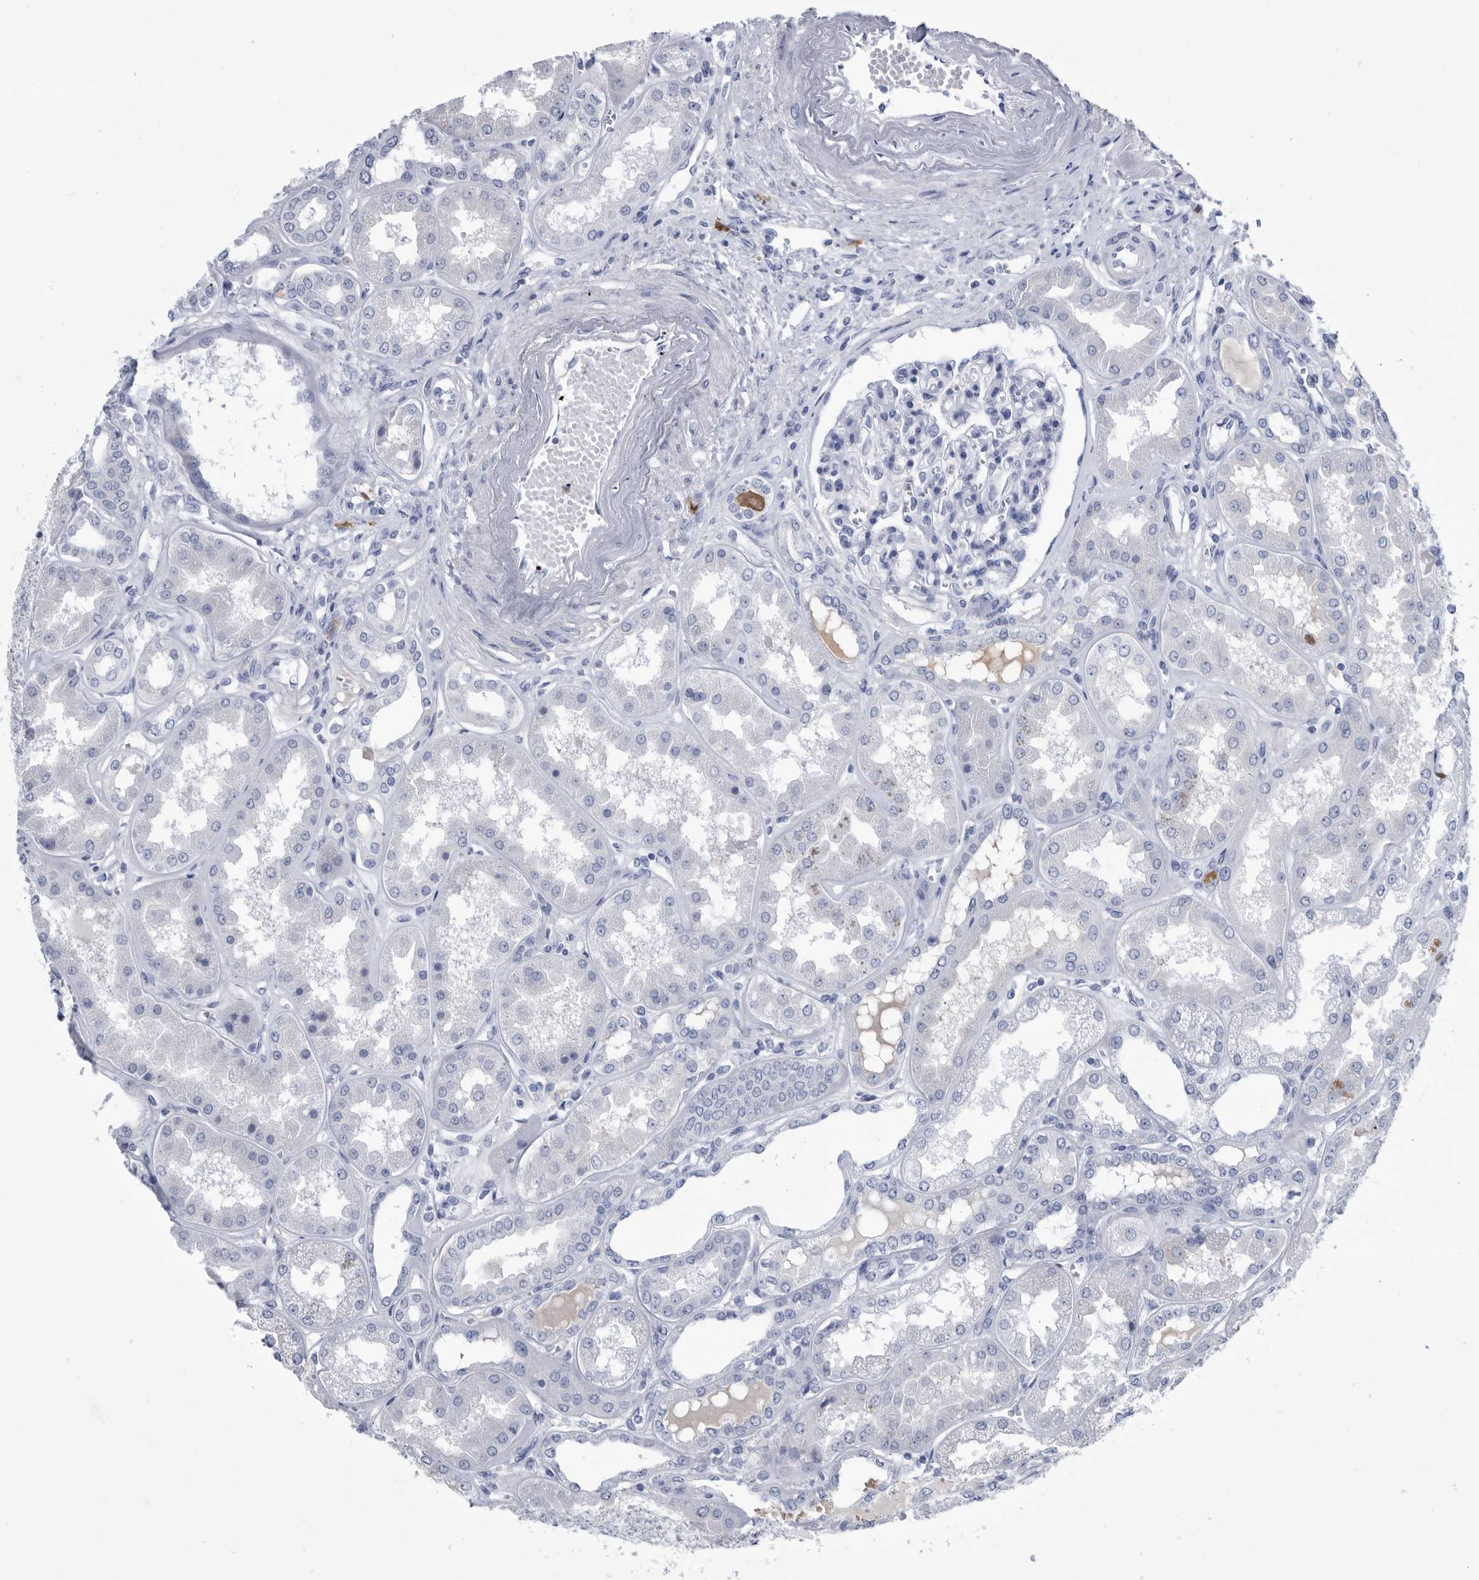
{"staining": {"intensity": "negative", "quantity": "none", "location": "none"}, "tissue": "kidney", "cell_type": "Cells in glomeruli", "image_type": "normal", "snomed": [{"axis": "morphology", "description": "Normal tissue, NOS"}, {"axis": "topography", "description": "Kidney"}], "caption": "Immunohistochemistry (IHC) image of normal human kidney stained for a protein (brown), which displays no positivity in cells in glomeruli.", "gene": "BTBD6", "patient": {"sex": "female", "age": 56}}